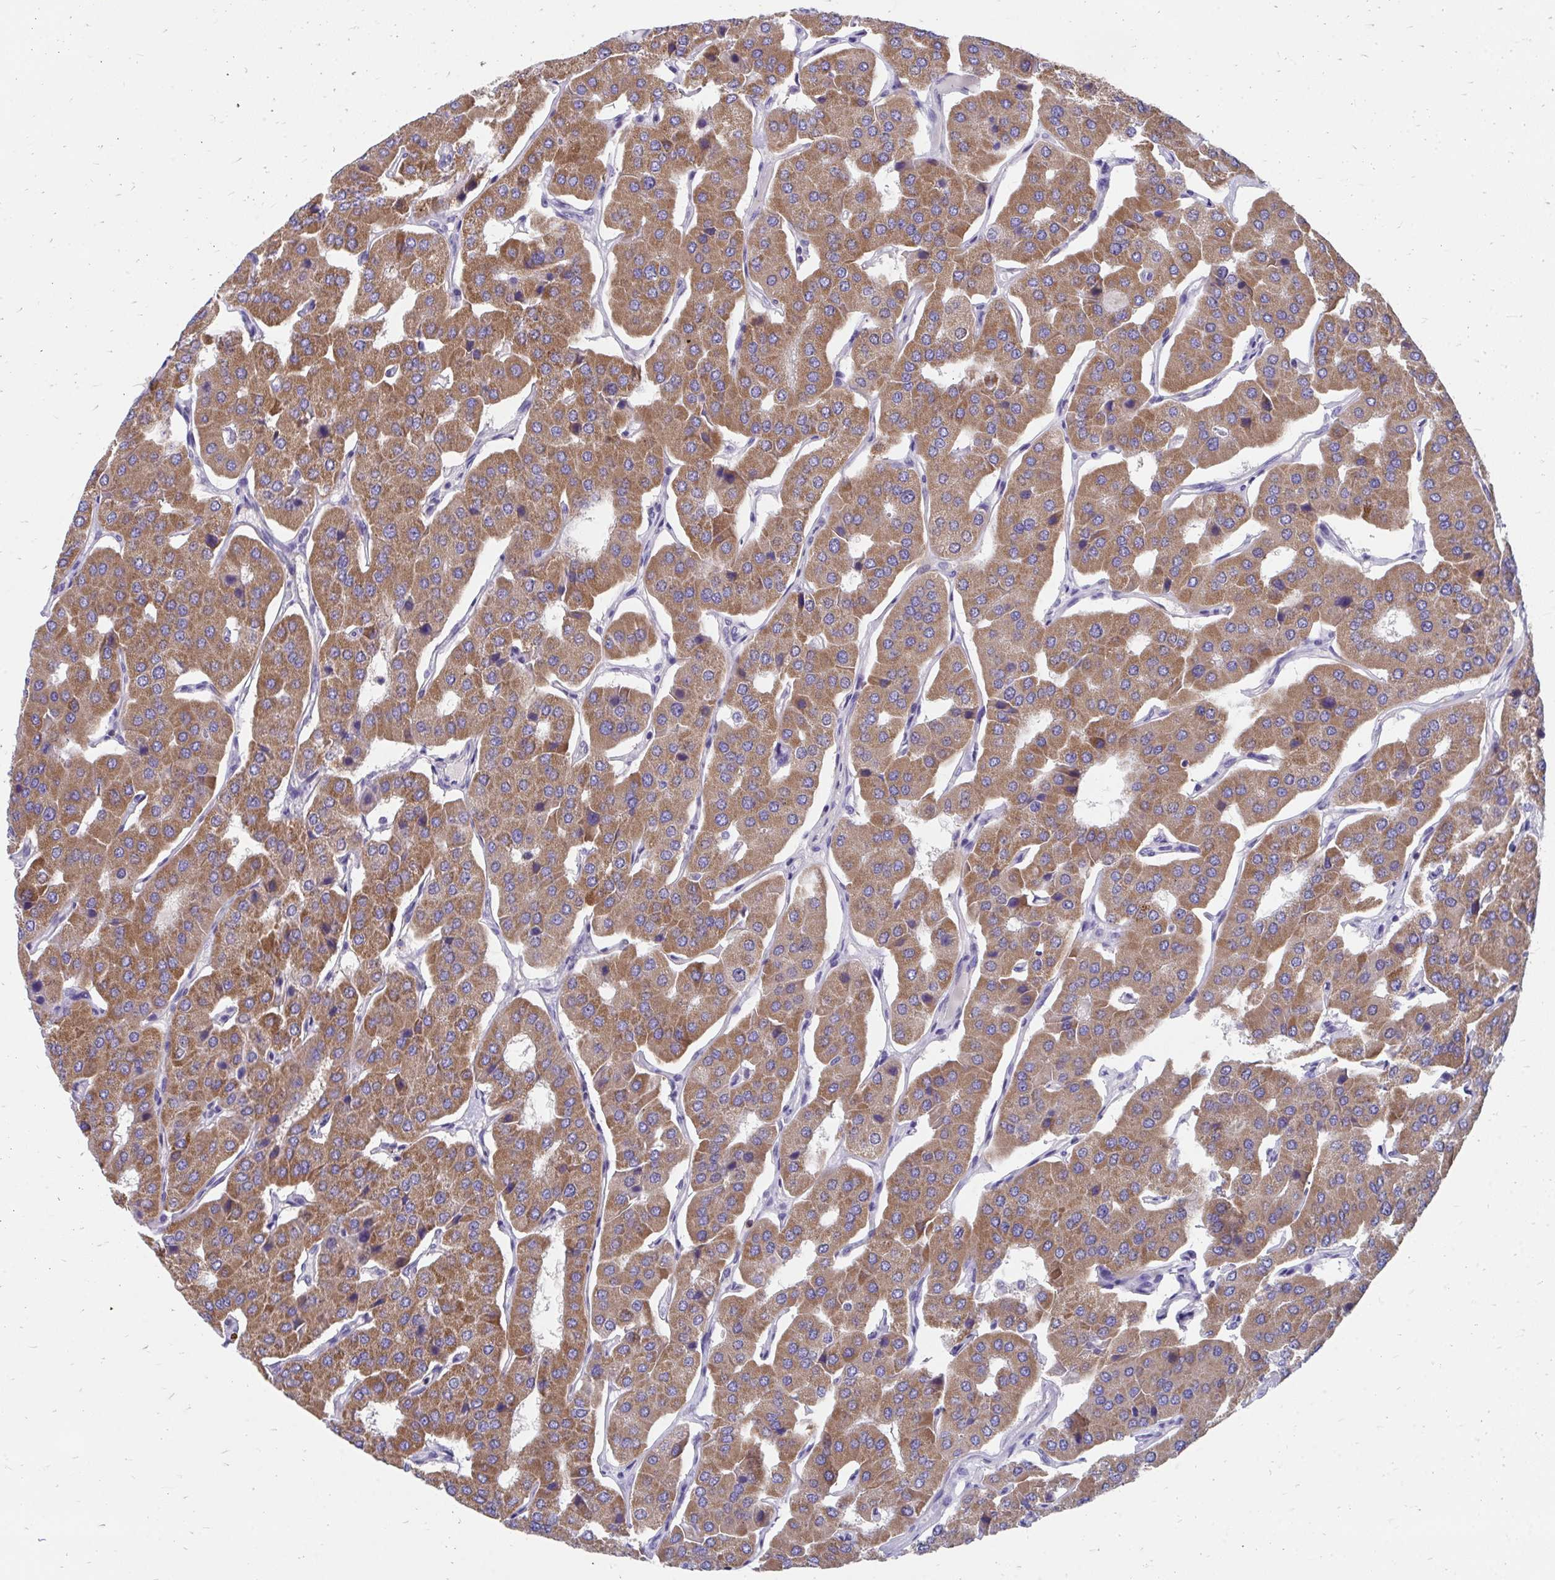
{"staining": {"intensity": "moderate", "quantity": ">75%", "location": "cytoplasmic/membranous"}, "tissue": "parathyroid gland", "cell_type": "Glandular cells", "image_type": "normal", "snomed": [{"axis": "morphology", "description": "Normal tissue, NOS"}, {"axis": "morphology", "description": "Adenoma, NOS"}, {"axis": "topography", "description": "Parathyroid gland"}], "caption": "Immunohistochemical staining of benign parathyroid gland displays >75% levels of moderate cytoplasmic/membranous protein staining in approximately >75% of glandular cells.", "gene": "FHIP1B", "patient": {"sex": "female", "age": 86}}